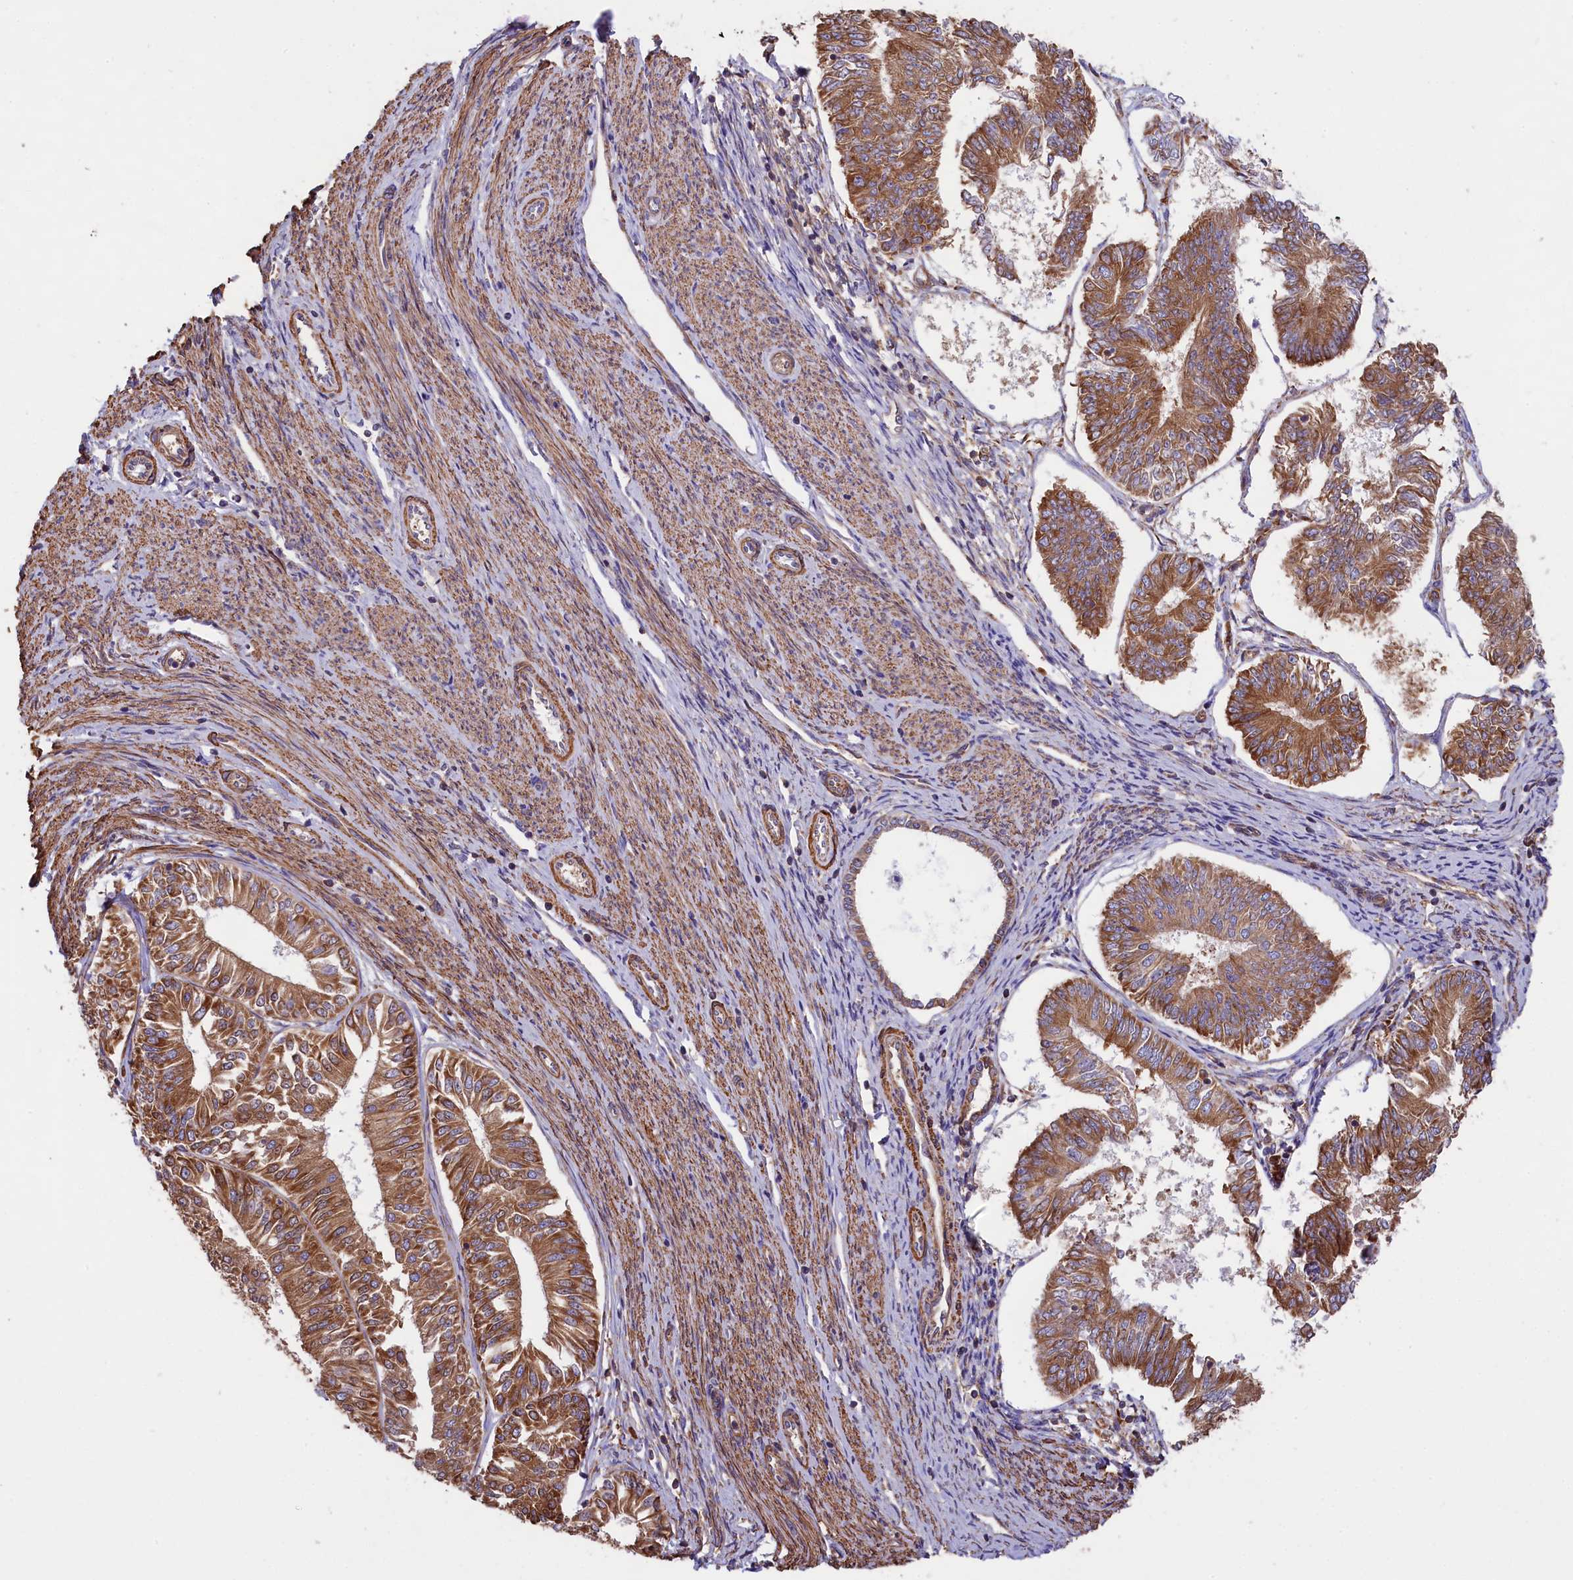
{"staining": {"intensity": "moderate", "quantity": ">75%", "location": "cytoplasmic/membranous"}, "tissue": "endometrial cancer", "cell_type": "Tumor cells", "image_type": "cancer", "snomed": [{"axis": "morphology", "description": "Adenocarcinoma, NOS"}, {"axis": "topography", "description": "Endometrium"}], "caption": "High-magnification brightfield microscopy of endometrial cancer (adenocarcinoma) stained with DAB (brown) and counterstained with hematoxylin (blue). tumor cells exhibit moderate cytoplasmic/membranous expression is appreciated in approximately>75% of cells. Using DAB (brown) and hematoxylin (blue) stains, captured at high magnification using brightfield microscopy.", "gene": "GYS1", "patient": {"sex": "female", "age": 58}}